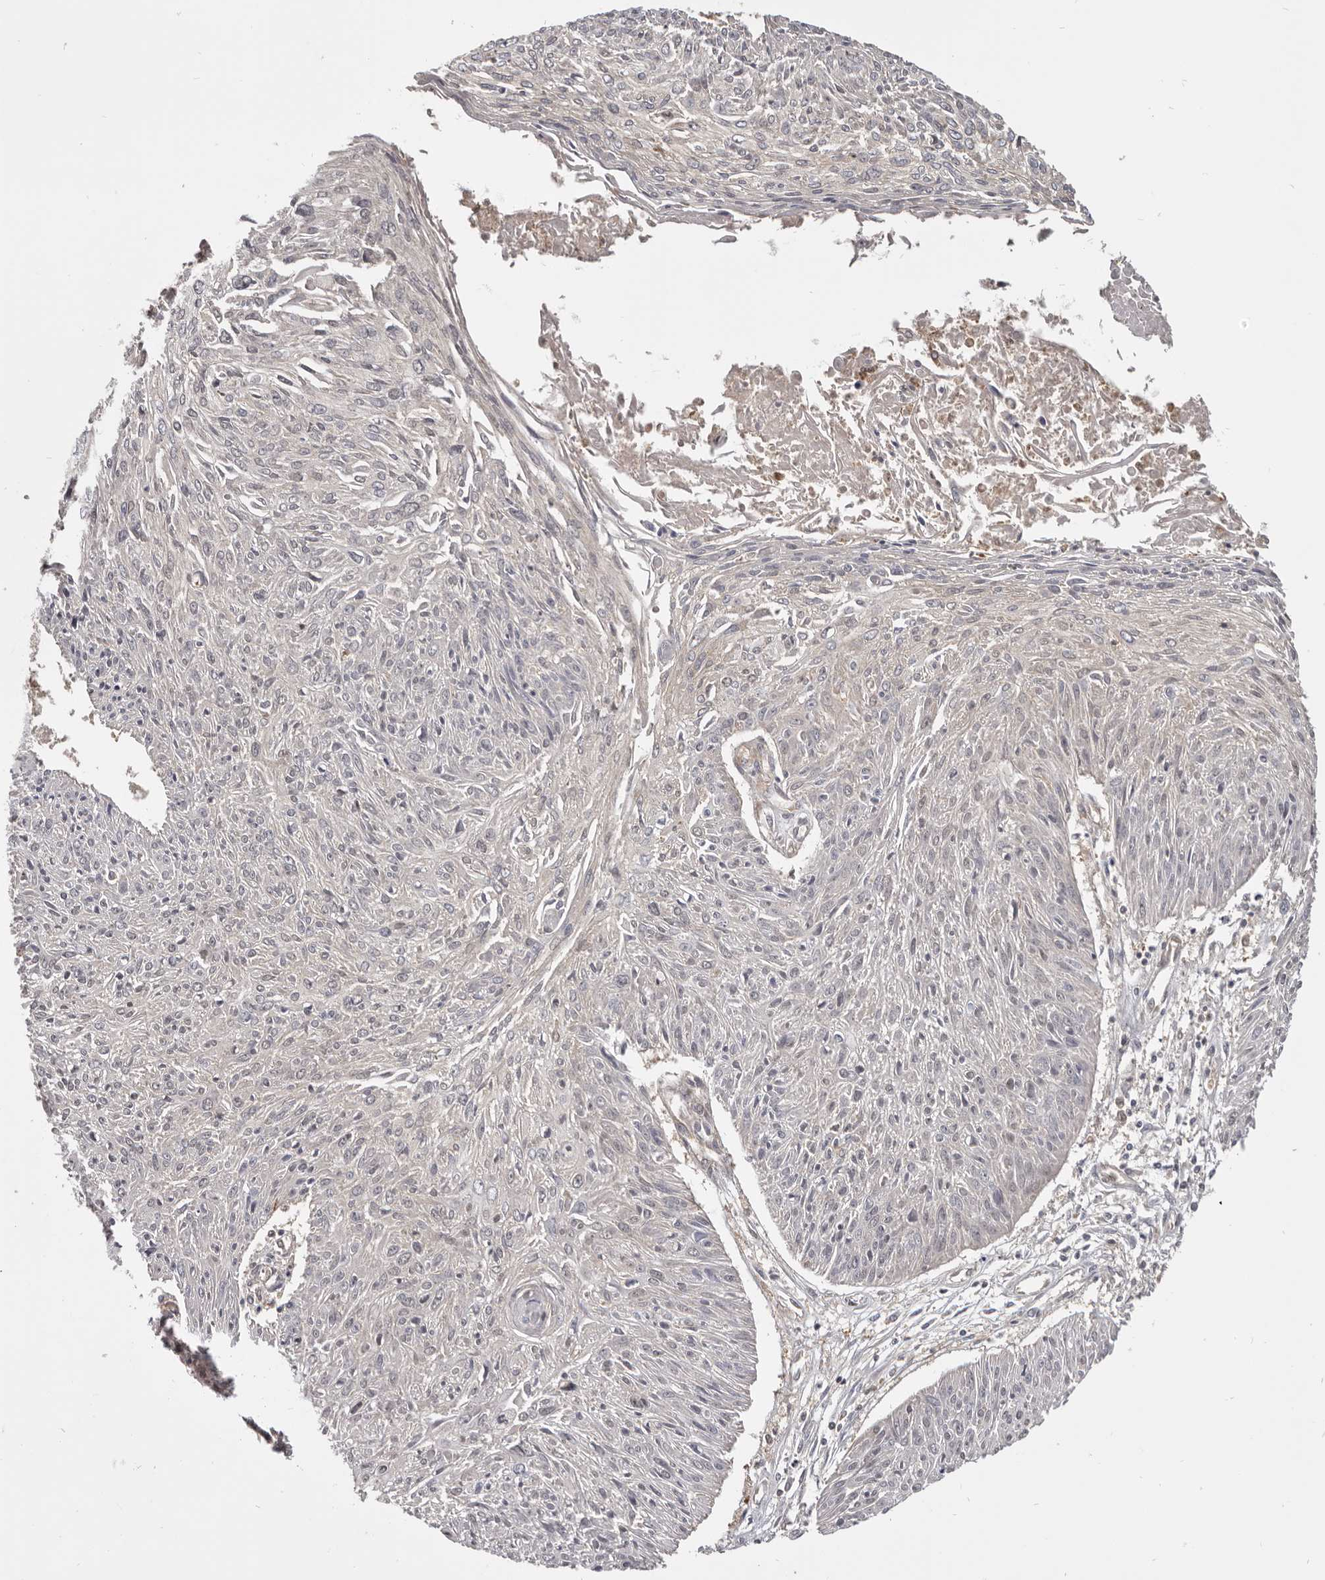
{"staining": {"intensity": "negative", "quantity": "none", "location": "none"}, "tissue": "cervical cancer", "cell_type": "Tumor cells", "image_type": "cancer", "snomed": [{"axis": "morphology", "description": "Squamous cell carcinoma, NOS"}, {"axis": "topography", "description": "Cervix"}], "caption": "A photomicrograph of human cervical squamous cell carcinoma is negative for staining in tumor cells.", "gene": "CBL", "patient": {"sex": "female", "age": 51}}